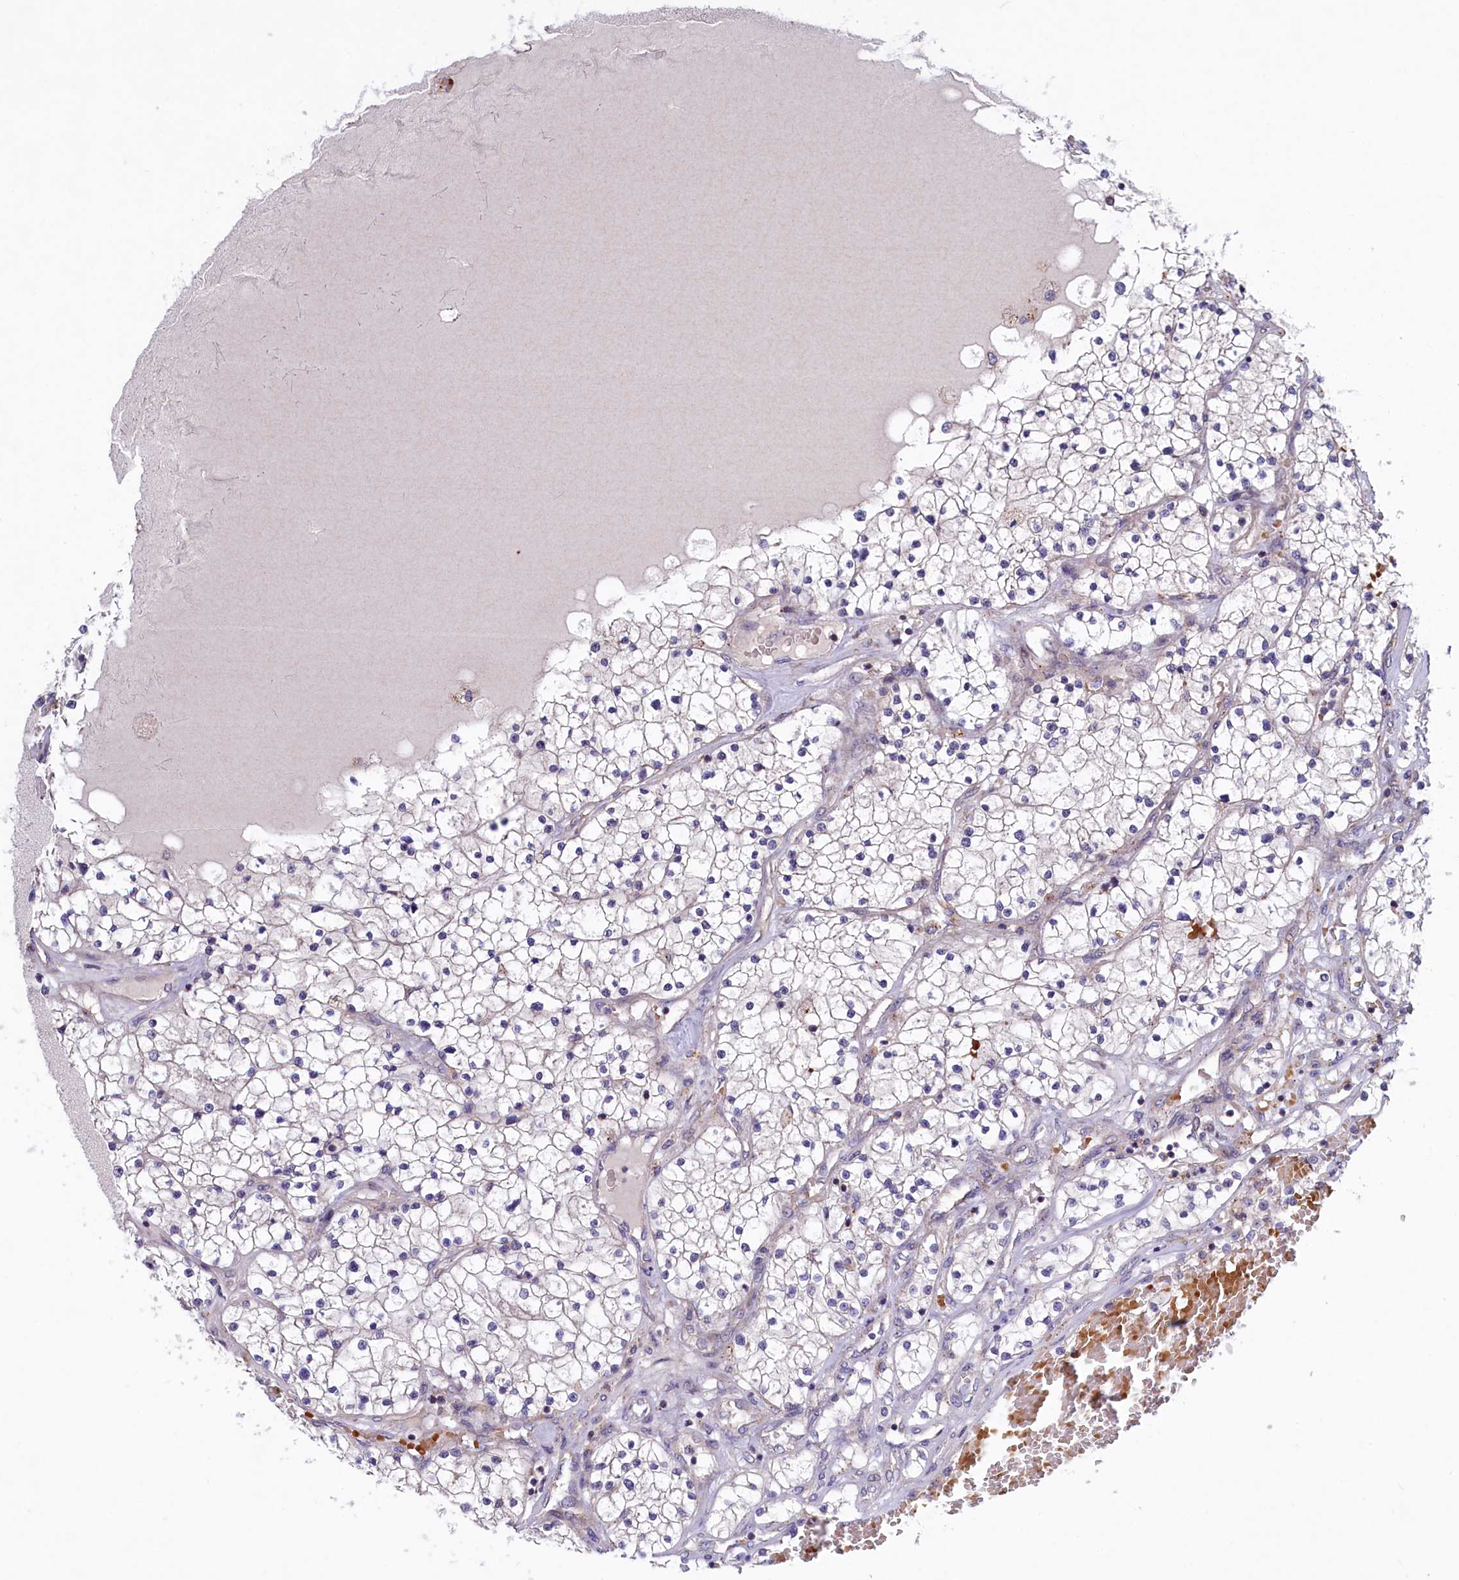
{"staining": {"intensity": "negative", "quantity": "none", "location": "none"}, "tissue": "renal cancer", "cell_type": "Tumor cells", "image_type": "cancer", "snomed": [{"axis": "morphology", "description": "Normal tissue, NOS"}, {"axis": "morphology", "description": "Adenocarcinoma, NOS"}, {"axis": "topography", "description": "Kidney"}], "caption": "Human renal cancer stained for a protein using immunohistochemistry (IHC) displays no expression in tumor cells.", "gene": "HYKK", "patient": {"sex": "male", "age": 68}}